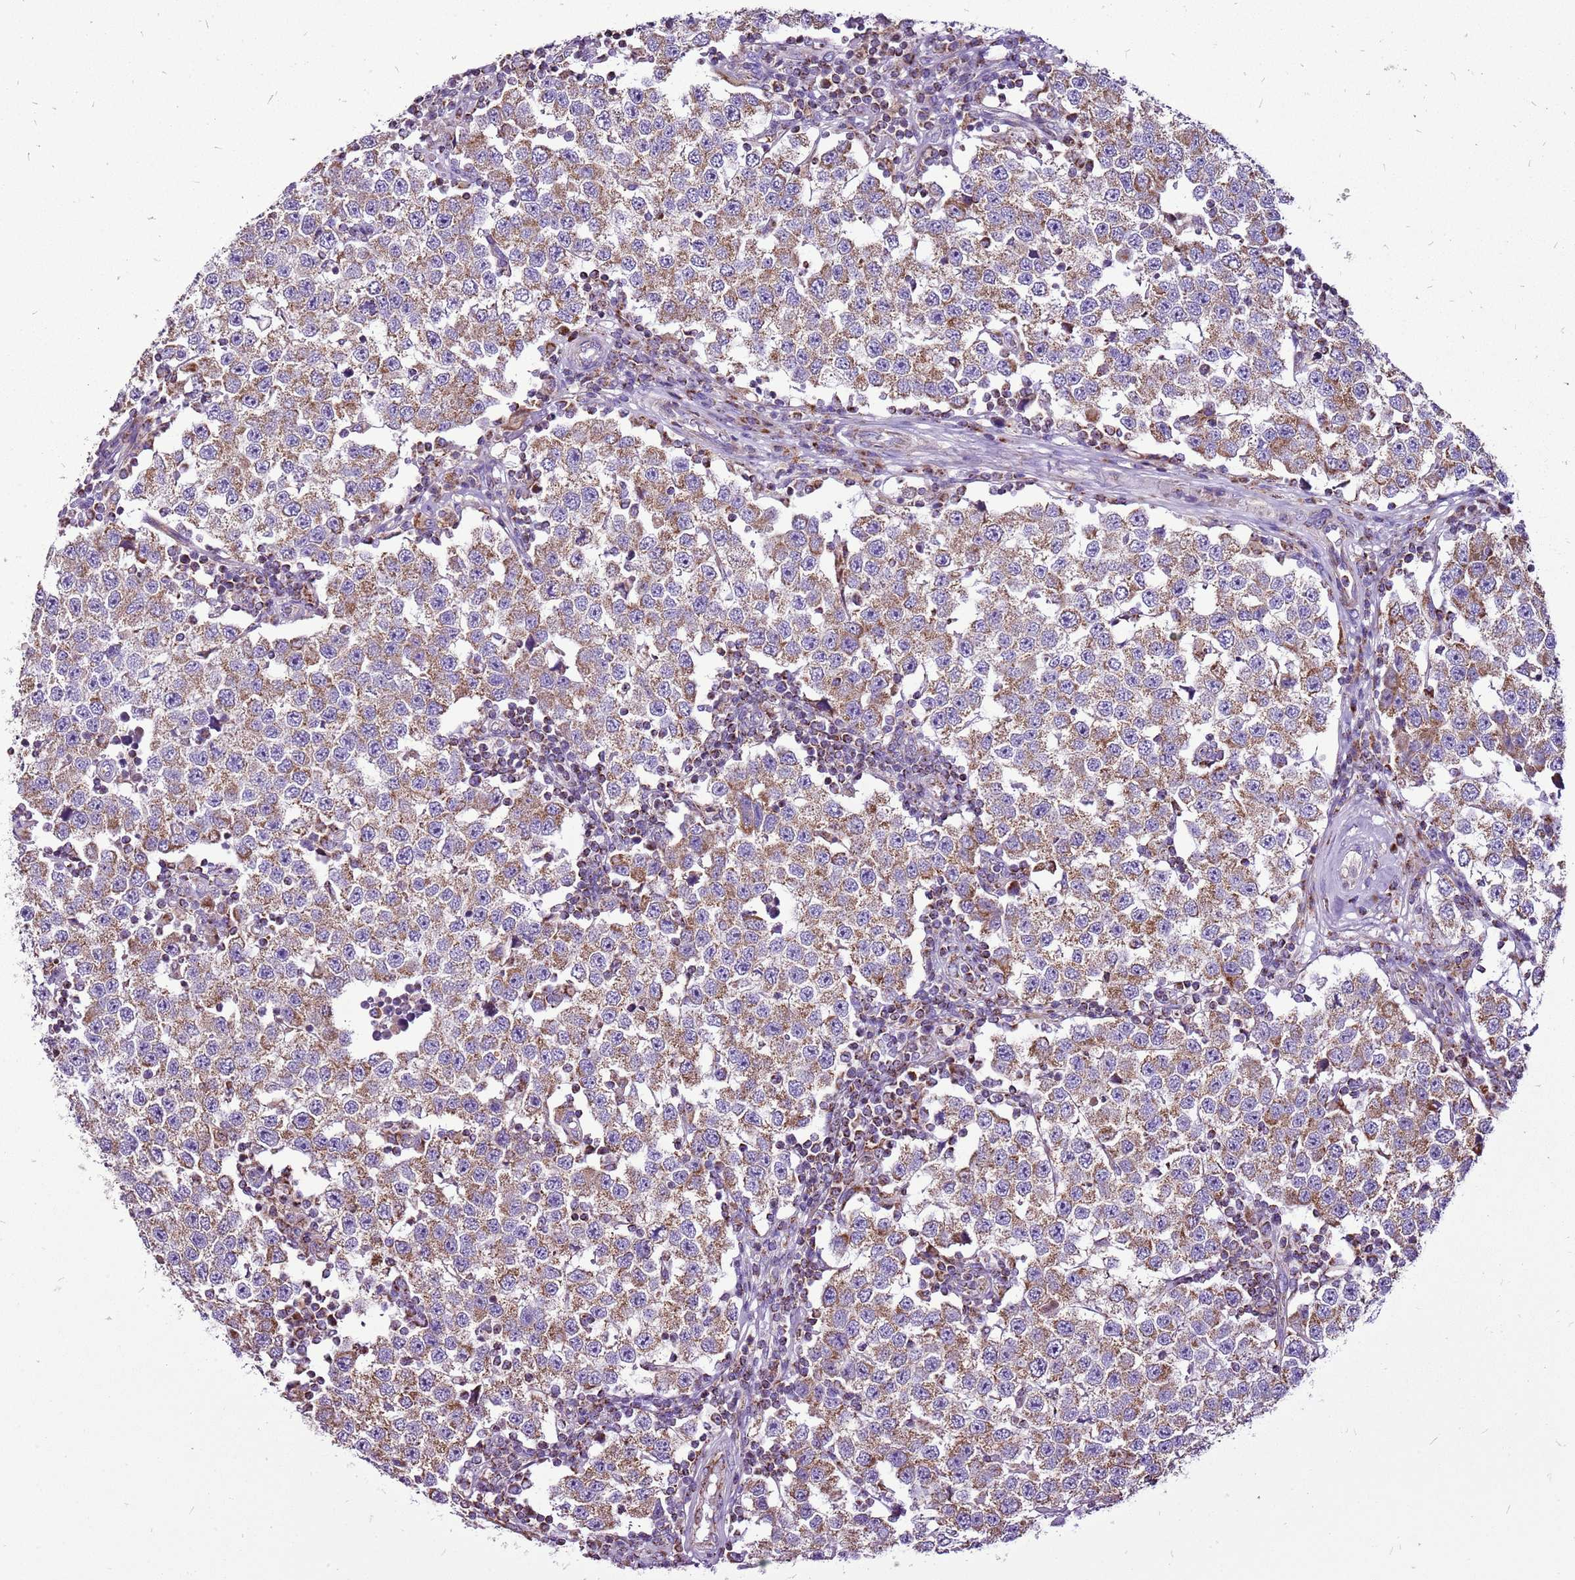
{"staining": {"intensity": "moderate", "quantity": ">75%", "location": "cytoplasmic/membranous"}, "tissue": "testis cancer", "cell_type": "Tumor cells", "image_type": "cancer", "snomed": [{"axis": "morphology", "description": "Seminoma, NOS"}, {"axis": "topography", "description": "Testis"}], "caption": "Immunohistochemical staining of human testis cancer (seminoma) exhibits medium levels of moderate cytoplasmic/membranous expression in approximately >75% of tumor cells.", "gene": "GCDH", "patient": {"sex": "male", "age": 34}}